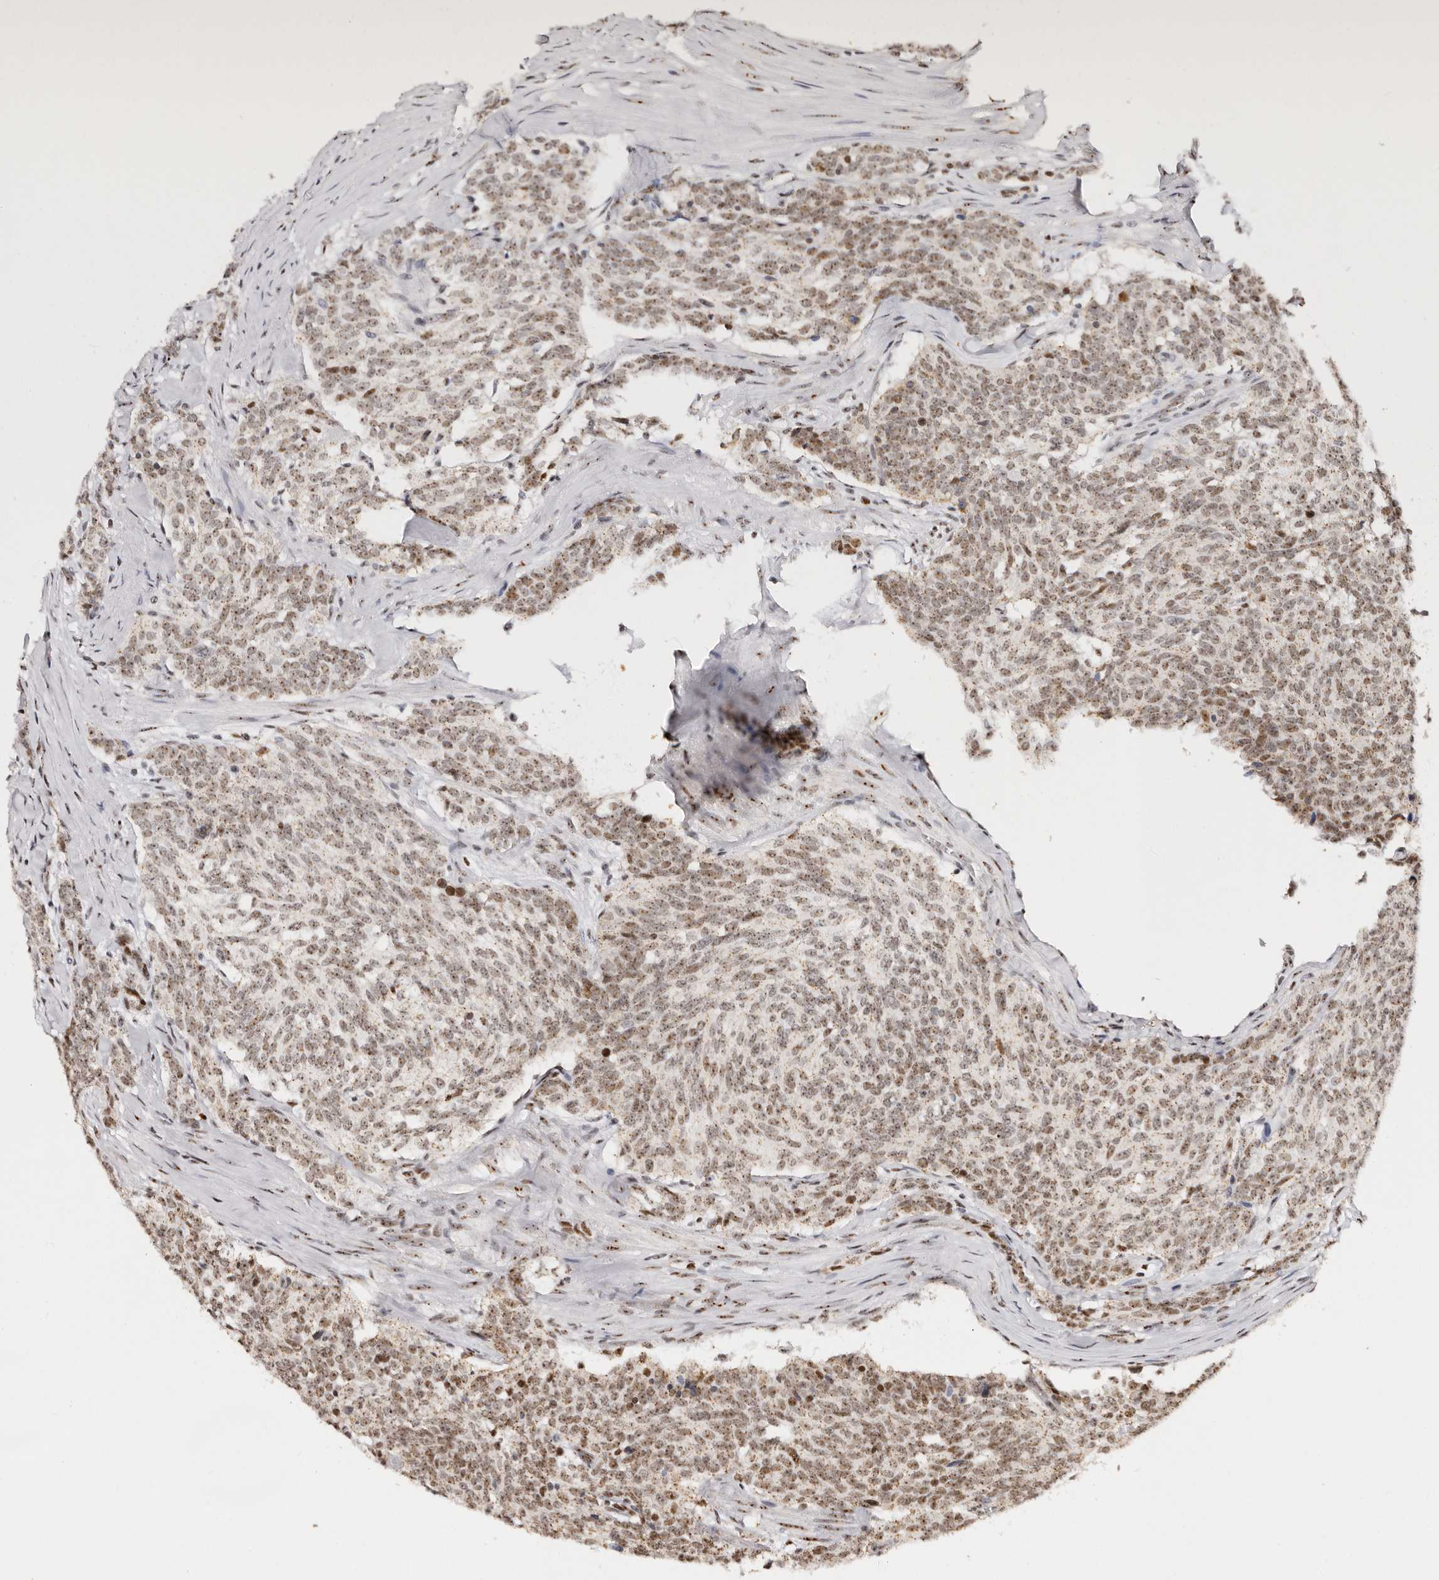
{"staining": {"intensity": "moderate", "quantity": ">75%", "location": "nuclear"}, "tissue": "carcinoid", "cell_type": "Tumor cells", "image_type": "cancer", "snomed": [{"axis": "morphology", "description": "Carcinoid, malignant, NOS"}, {"axis": "topography", "description": "Lung"}], "caption": "Carcinoid stained for a protein shows moderate nuclear positivity in tumor cells. The staining is performed using DAB (3,3'-diaminobenzidine) brown chromogen to label protein expression. The nuclei are counter-stained blue using hematoxylin.", "gene": "IQGAP3", "patient": {"sex": "female", "age": 46}}